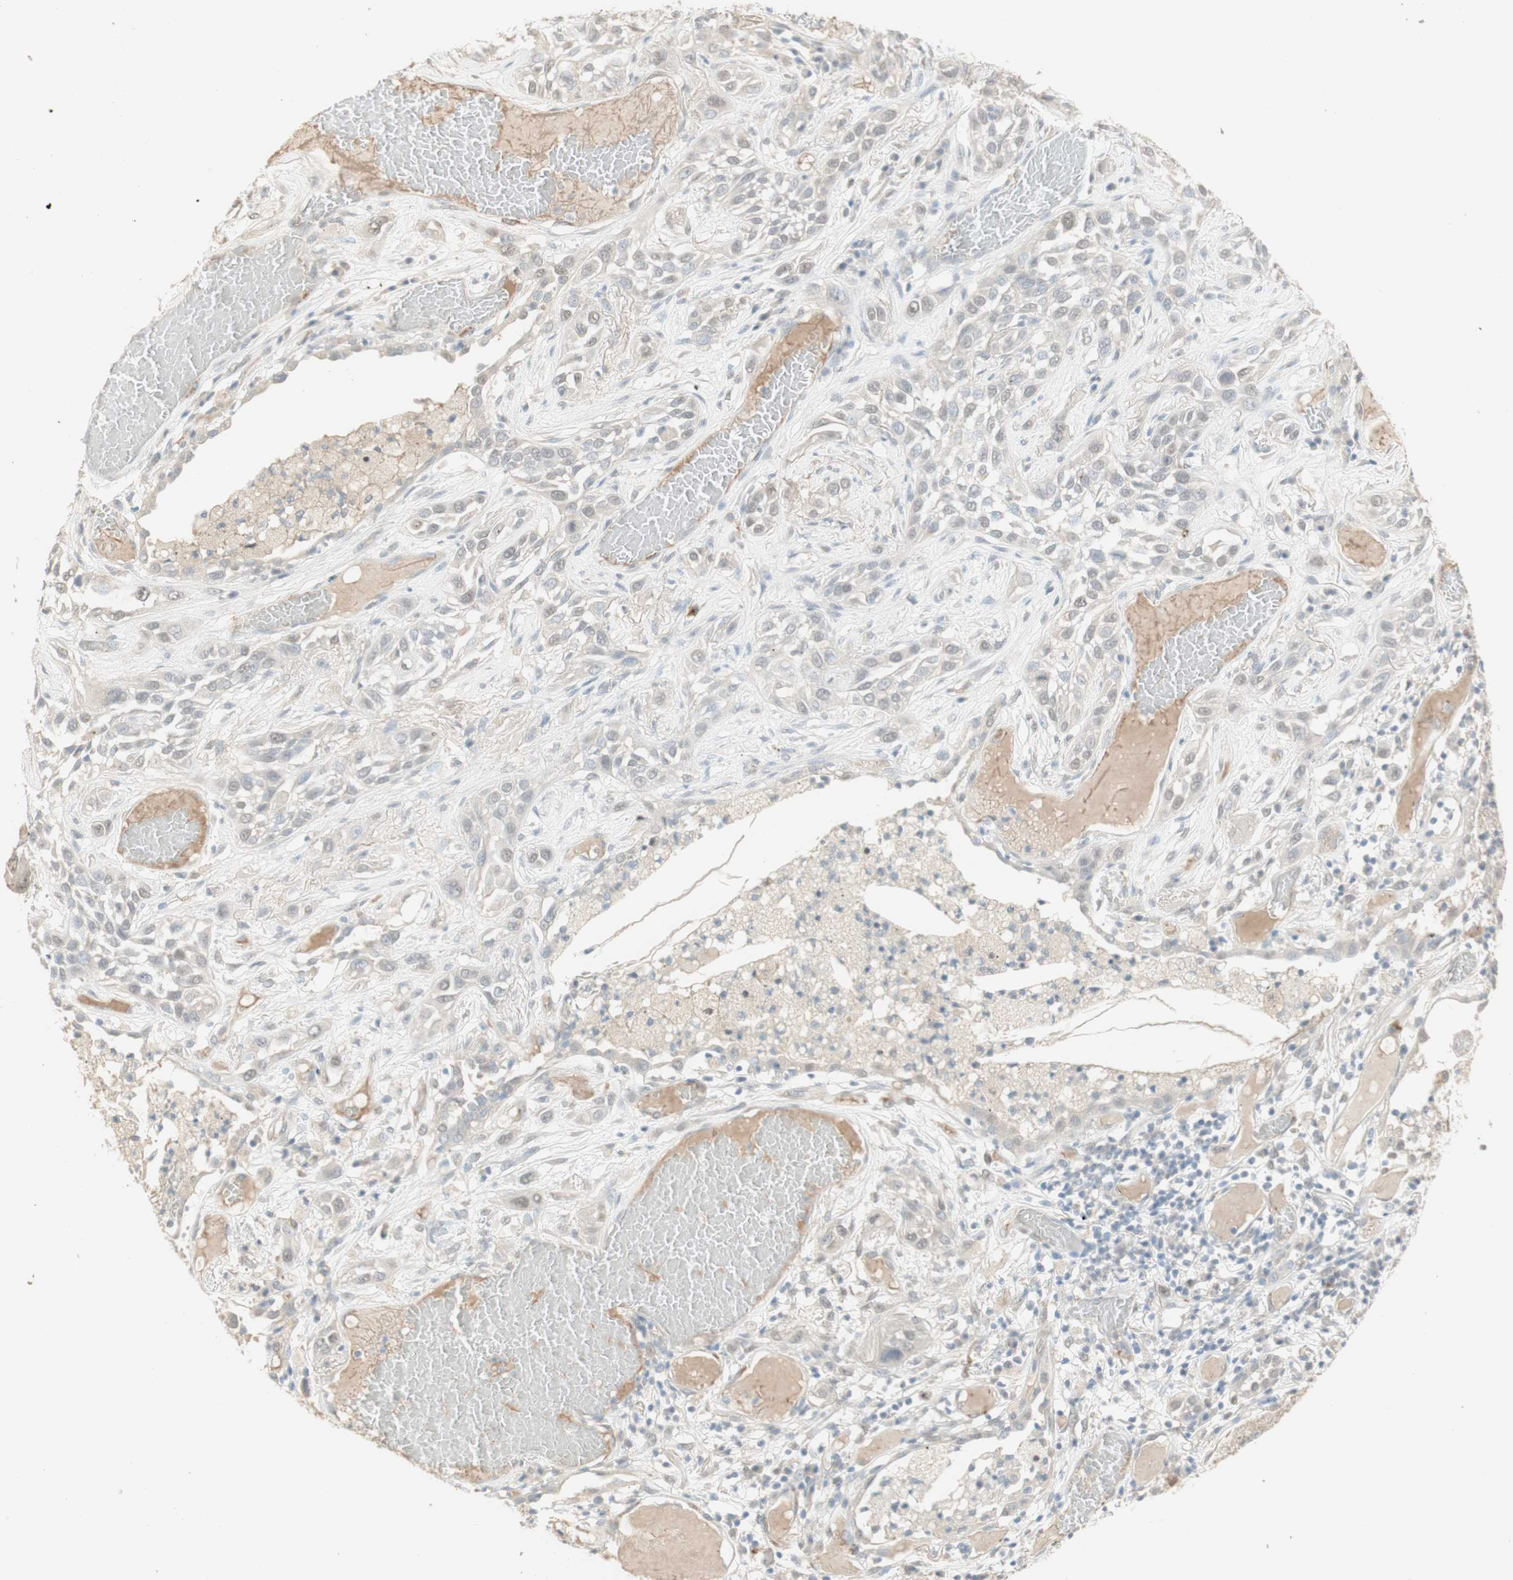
{"staining": {"intensity": "negative", "quantity": "none", "location": "none"}, "tissue": "lung cancer", "cell_type": "Tumor cells", "image_type": "cancer", "snomed": [{"axis": "morphology", "description": "Squamous cell carcinoma, NOS"}, {"axis": "topography", "description": "Lung"}], "caption": "Tumor cells are negative for brown protein staining in lung squamous cell carcinoma.", "gene": "MUC3A", "patient": {"sex": "male", "age": 71}}